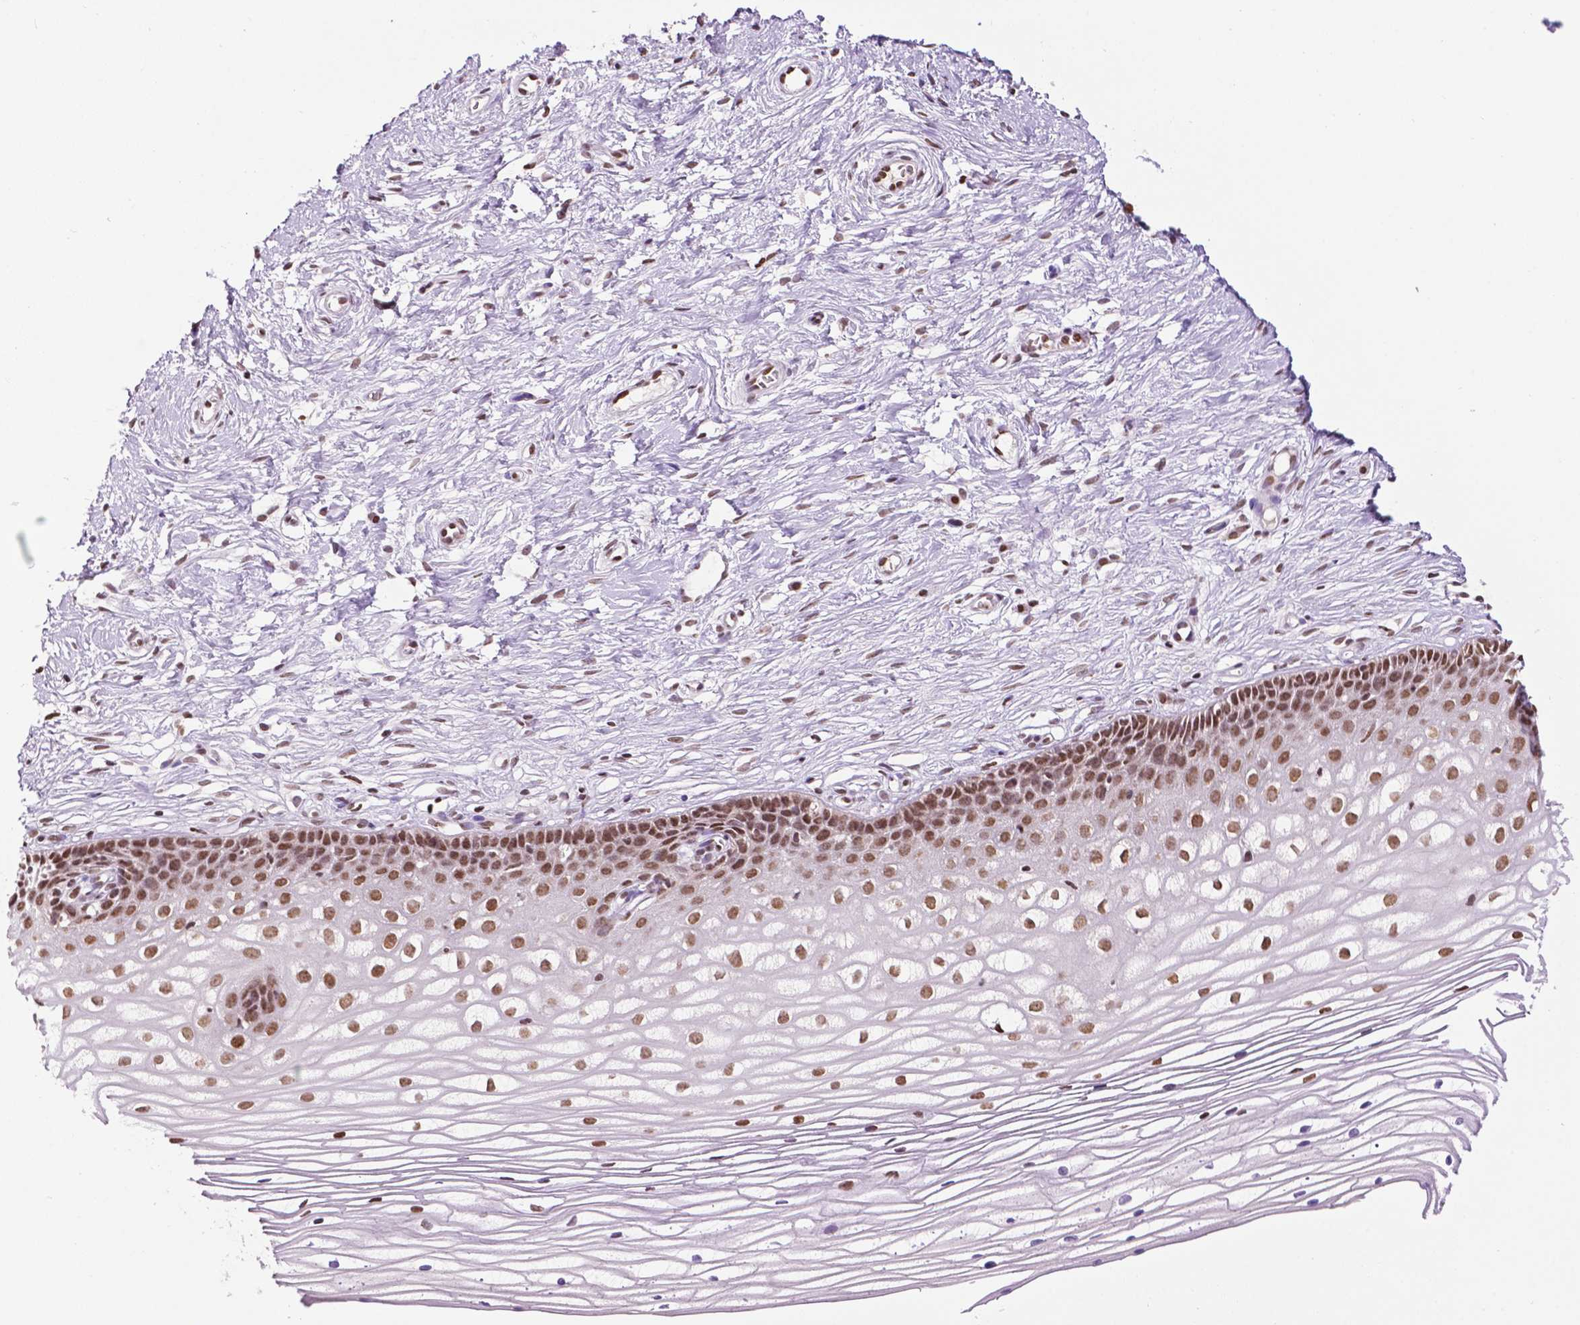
{"staining": {"intensity": "moderate", "quantity": ">75%", "location": "nuclear"}, "tissue": "cervix", "cell_type": "Glandular cells", "image_type": "normal", "snomed": [{"axis": "morphology", "description": "Normal tissue, NOS"}, {"axis": "topography", "description": "Cervix"}], "caption": "Moderate nuclear protein expression is identified in about >75% of glandular cells in cervix.", "gene": "COL23A1", "patient": {"sex": "female", "age": 40}}